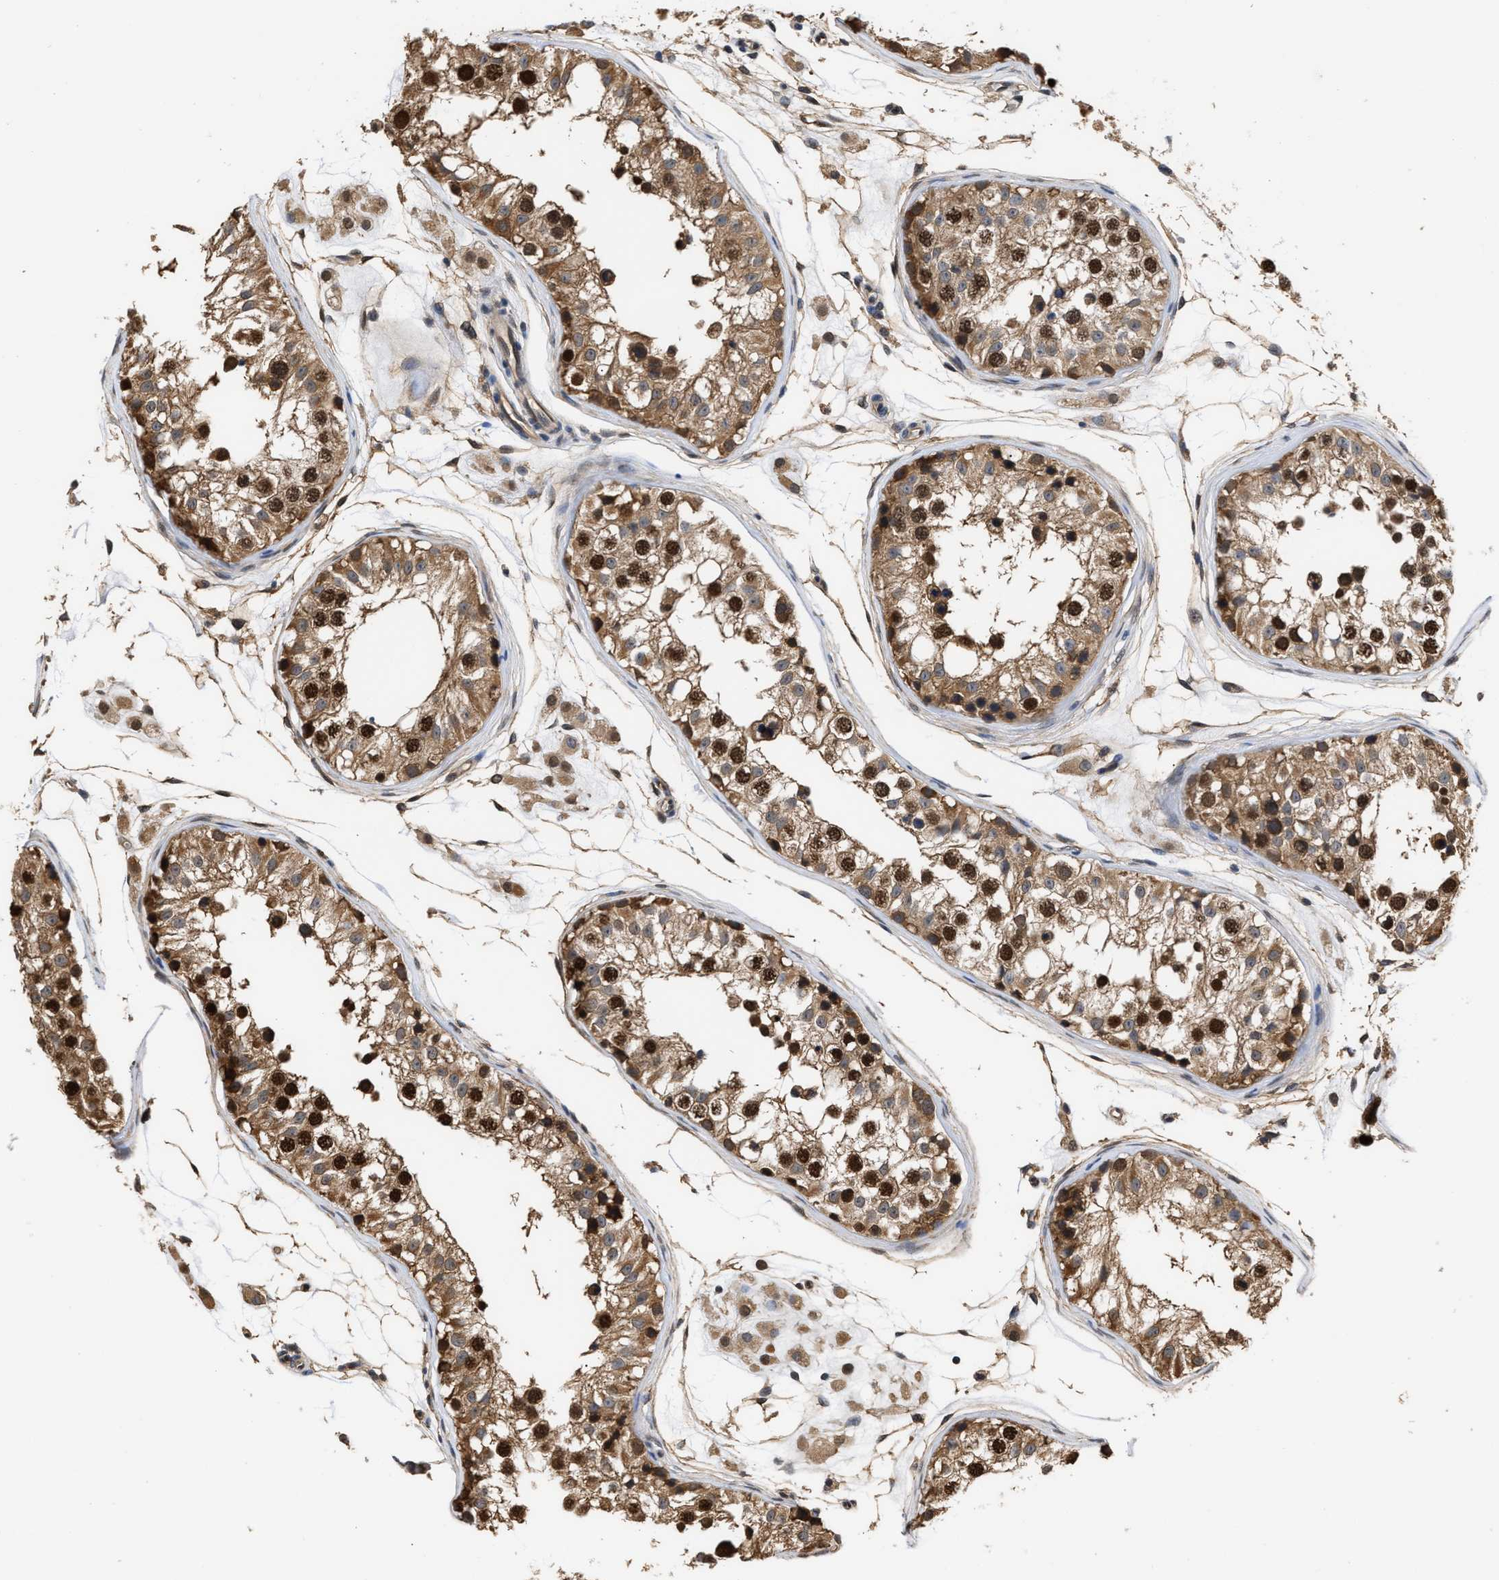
{"staining": {"intensity": "strong", "quantity": ">75%", "location": "cytoplasmic/membranous,nuclear"}, "tissue": "testis", "cell_type": "Cells in seminiferous ducts", "image_type": "normal", "snomed": [{"axis": "morphology", "description": "Normal tissue, NOS"}, {"axis": "morphology", "description": "Adenocarcinoma, metastatic, NOS"}, {"axis": "topography", "description": "Testis"}], "caption": "Testis stained with immunohistochemistry reveals strong cytoplasmic/membranous,nuclear positivity in approximately >75% of cells in seminiferous ducts. The protein of interest is stained brown, and the nuclei are stained in blue (DAB IHC with brightfield microscopy, high magnification).", "gene": "SCAI", "patient": {"sex": "male", "age": 26}}